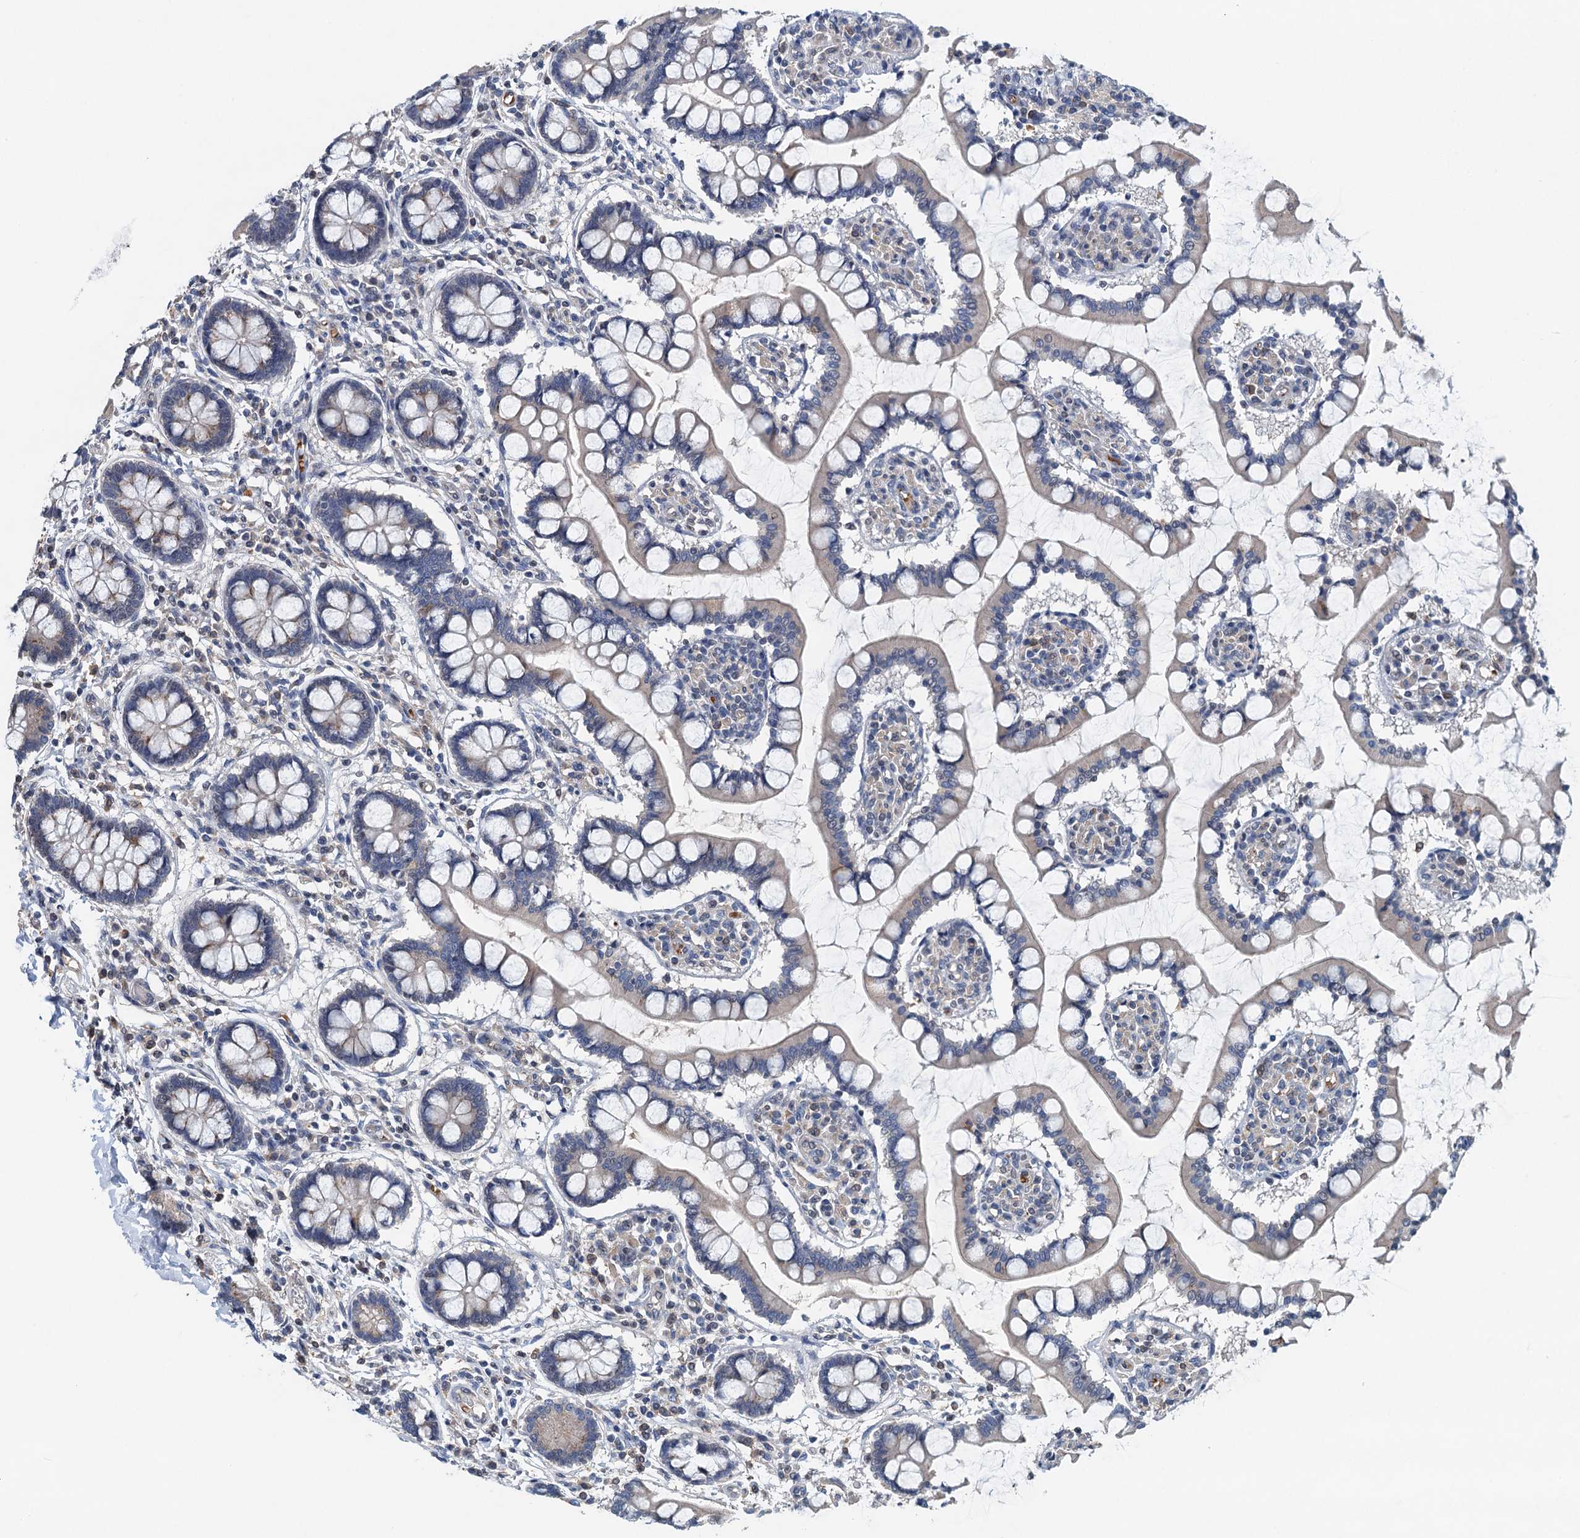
{"staining": {"intensity": "moderate", "quantity": "25%-75%", "location": "cytoplasmic/membranous"}, "tissue": "small intestine", "cell_type": "Glandular cells", "image_type": "normal", "snomed": [{"axis": "morphology", "description": "Normal tissue, NOS"}, {"axis": "topography", "description": "Small intestine"}], "caption": "Brown immunohistochemical staining in unremarkable human small intestine exhibits moderate cytoplasmic/membranous positivity in approximately 25%-75% of glandular cells.", "gene": "NBEA", "patient": {"sex": "male", "age": 52}}